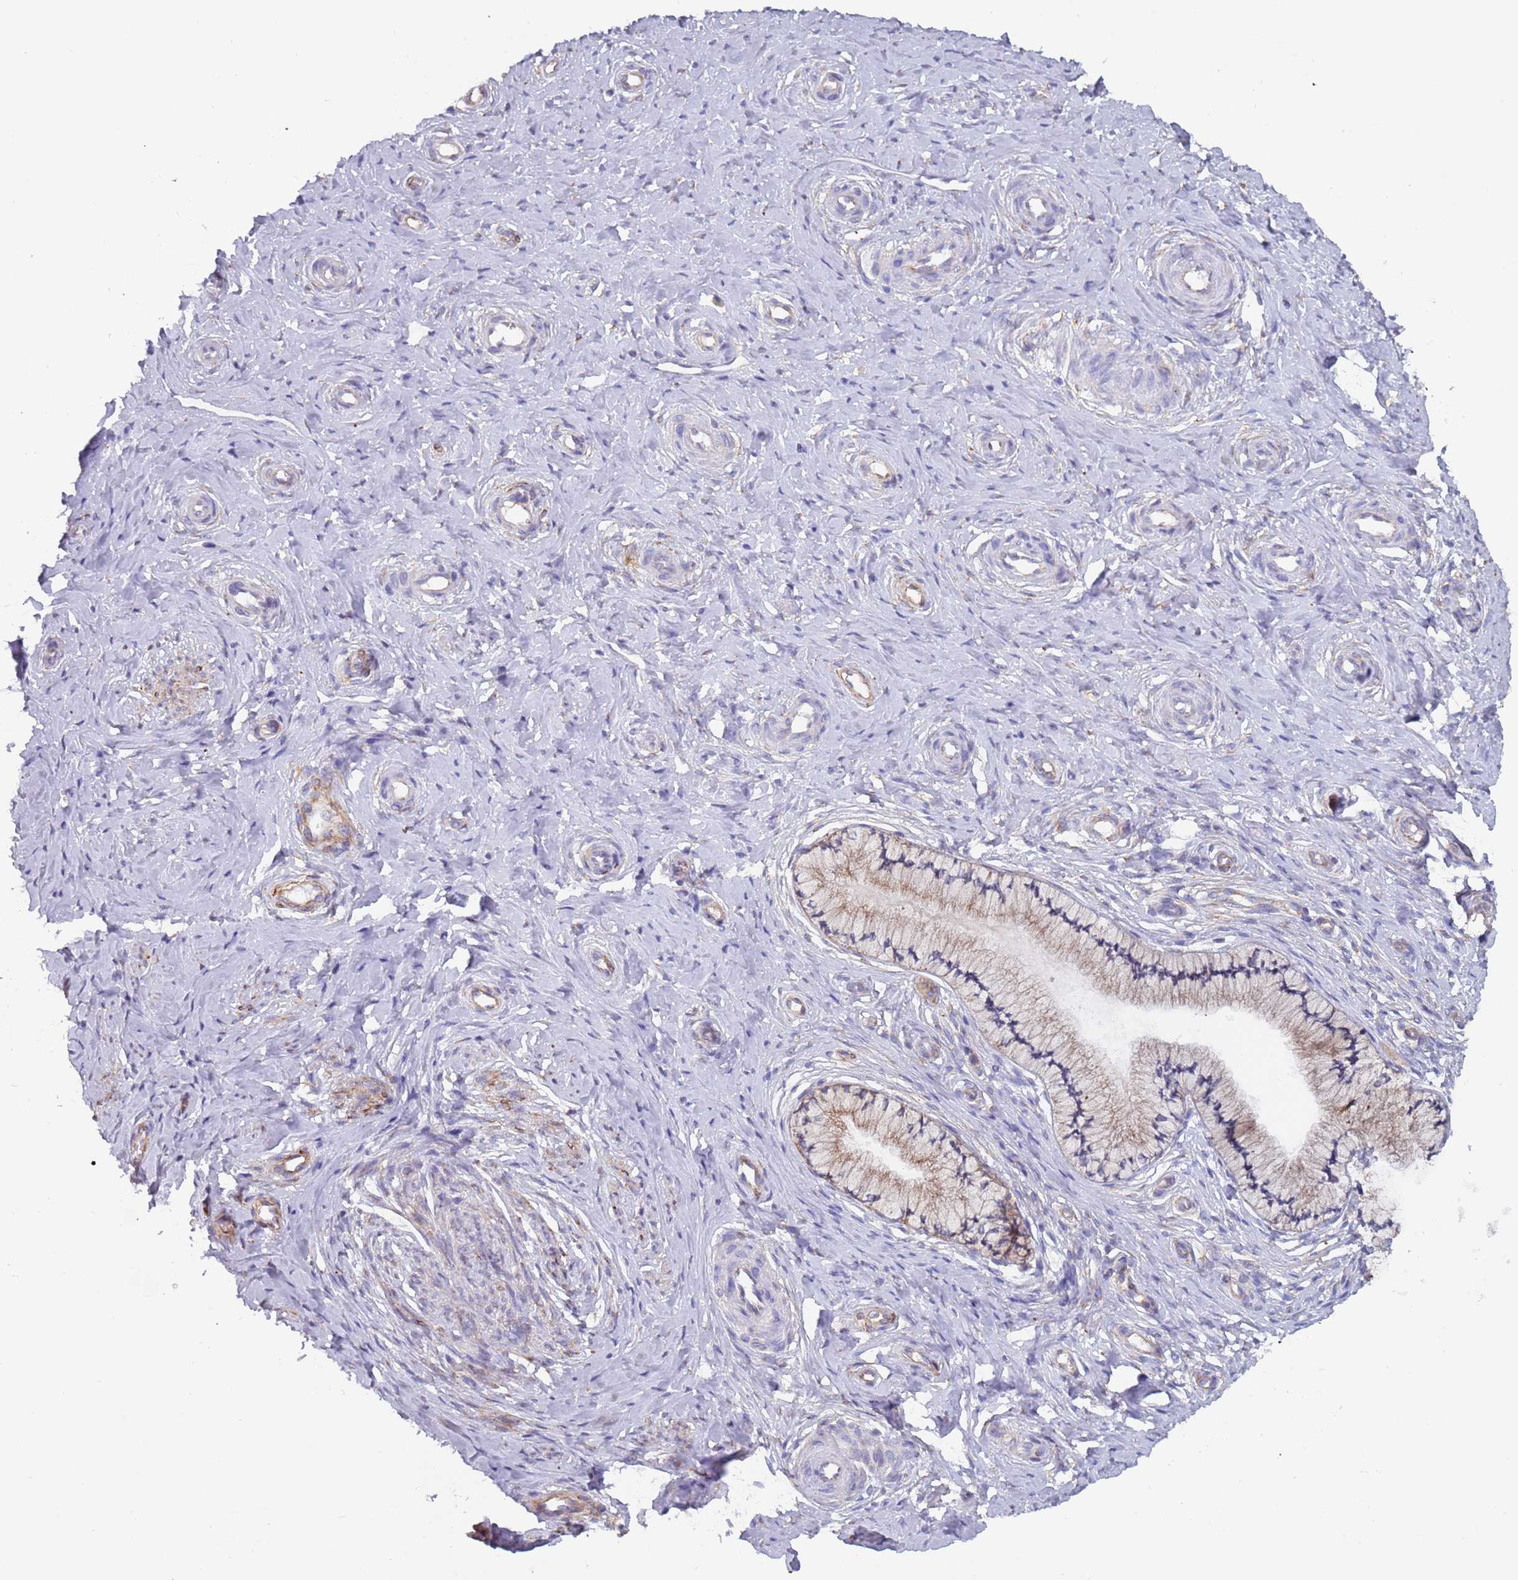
{"staining": {"intensity": "moderate", "quantity": "25%-75%", "location": "cytoplasmic/membranous"}, "tissue": "cervix", "cell_type": "Glandular cells", "image_type": "normal", "snomed": [{"axis": "morphology", "description": "Normal tissue, NOS"}, {"axis": "topography", "description": "Cervix"}], "caption": "Moderate cytoplasmic/membranous protein positivity is appreciated in about 25%-75% of glandular cells in cervix. The staining was performed using DAB to visualize the protein expression in brown, while the nuclei were stained in blue with hematoxylin (Magnification: 20x).", "gene": "ENSG00000286098", "patient": {"sex": "female", "age": 36}}